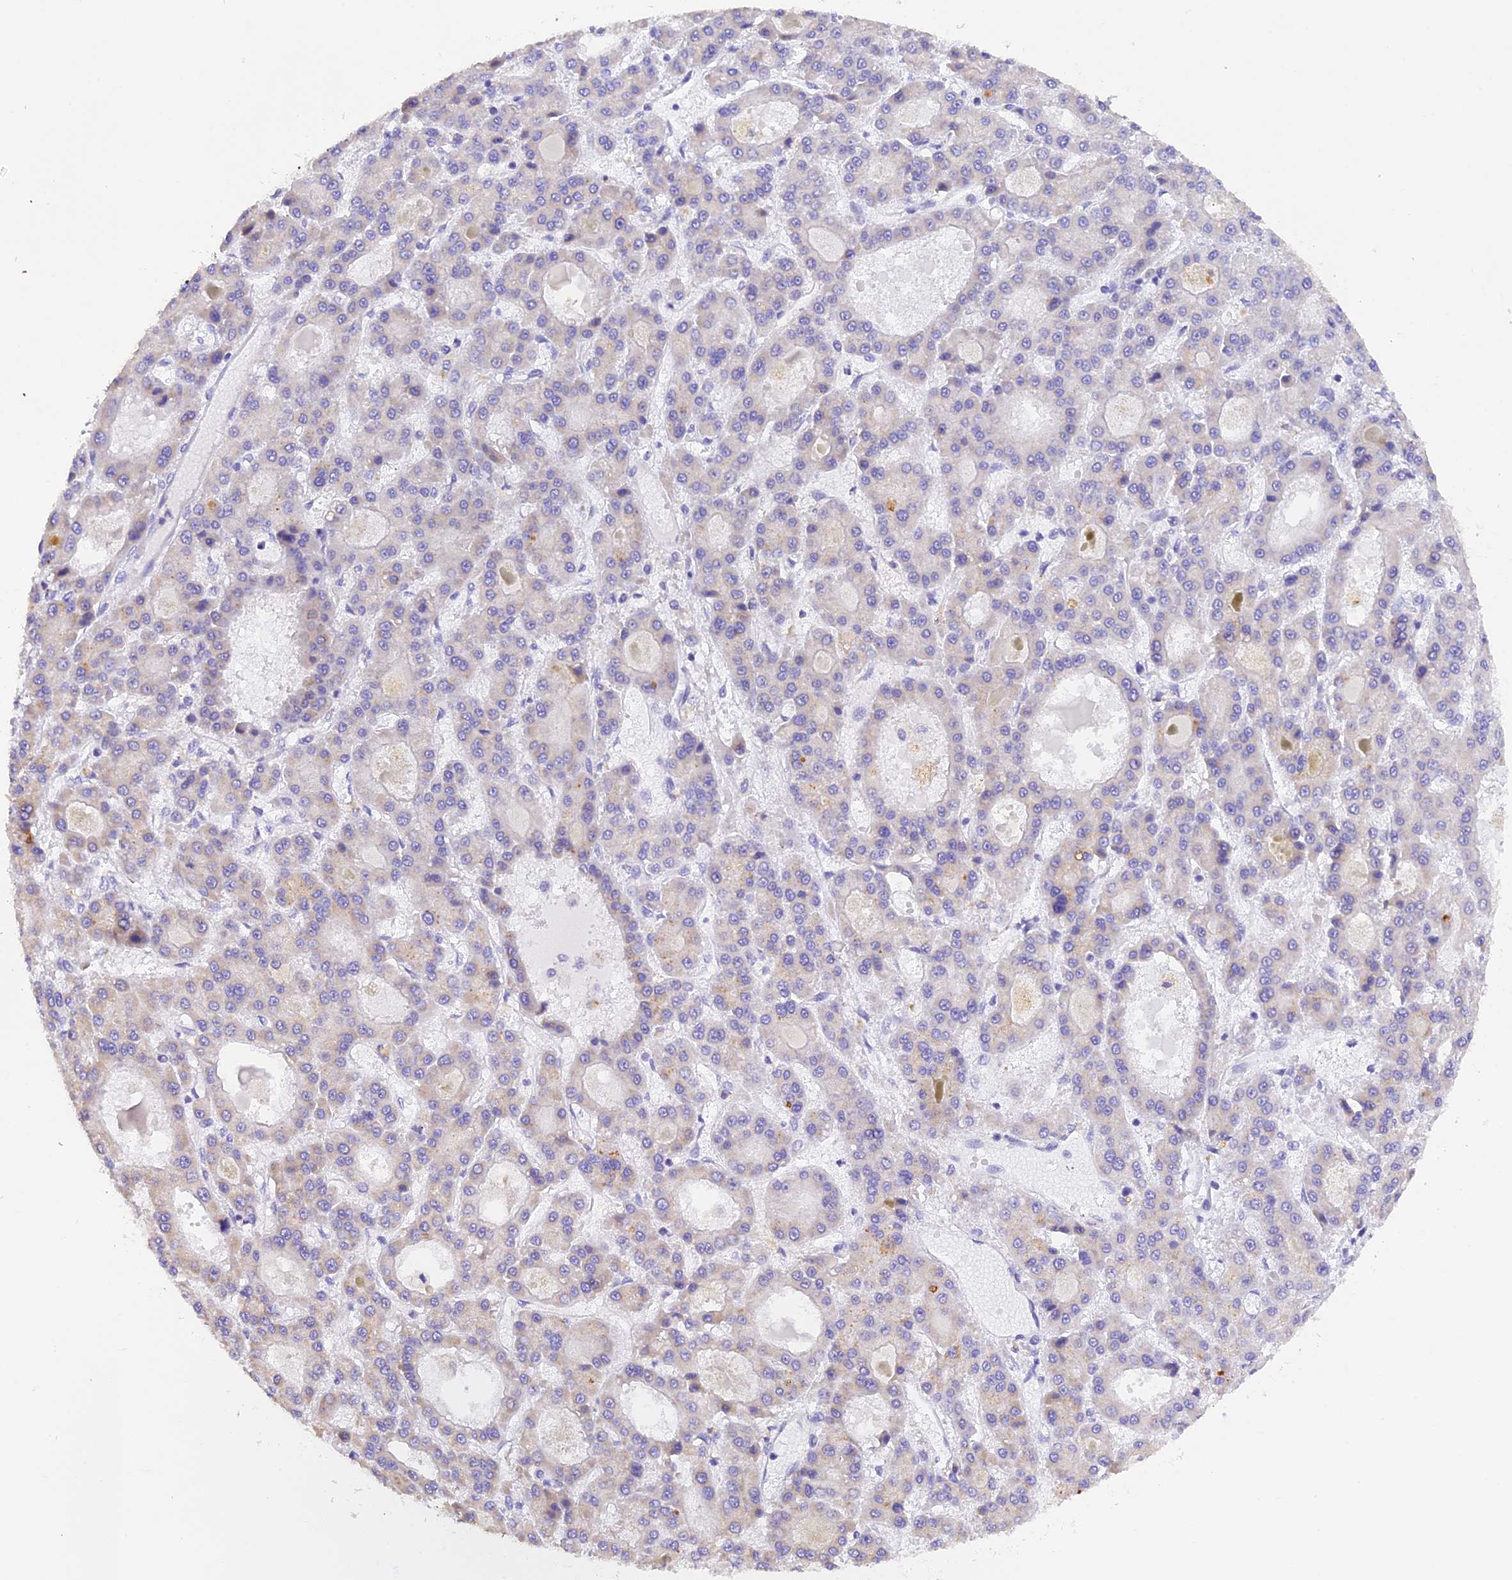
{"staining": {"intensity": "negative", "quantity": "none", "location": "none"}, "tissue": "liver cancer", "cell_type": "Tumor cells", "image_type": "cancer", "snomed": [{"axis": "morphology", "description": "Carcinoma, Hepatocellular, NOS"}, {"axis": "topography", "description": "Liver"}], "caption": "Tumor cells show no significant positivity in hepatocellular carcinoma (liver).", "gene": "PKIA", "patient": {"sex": "male", "age": 70}}